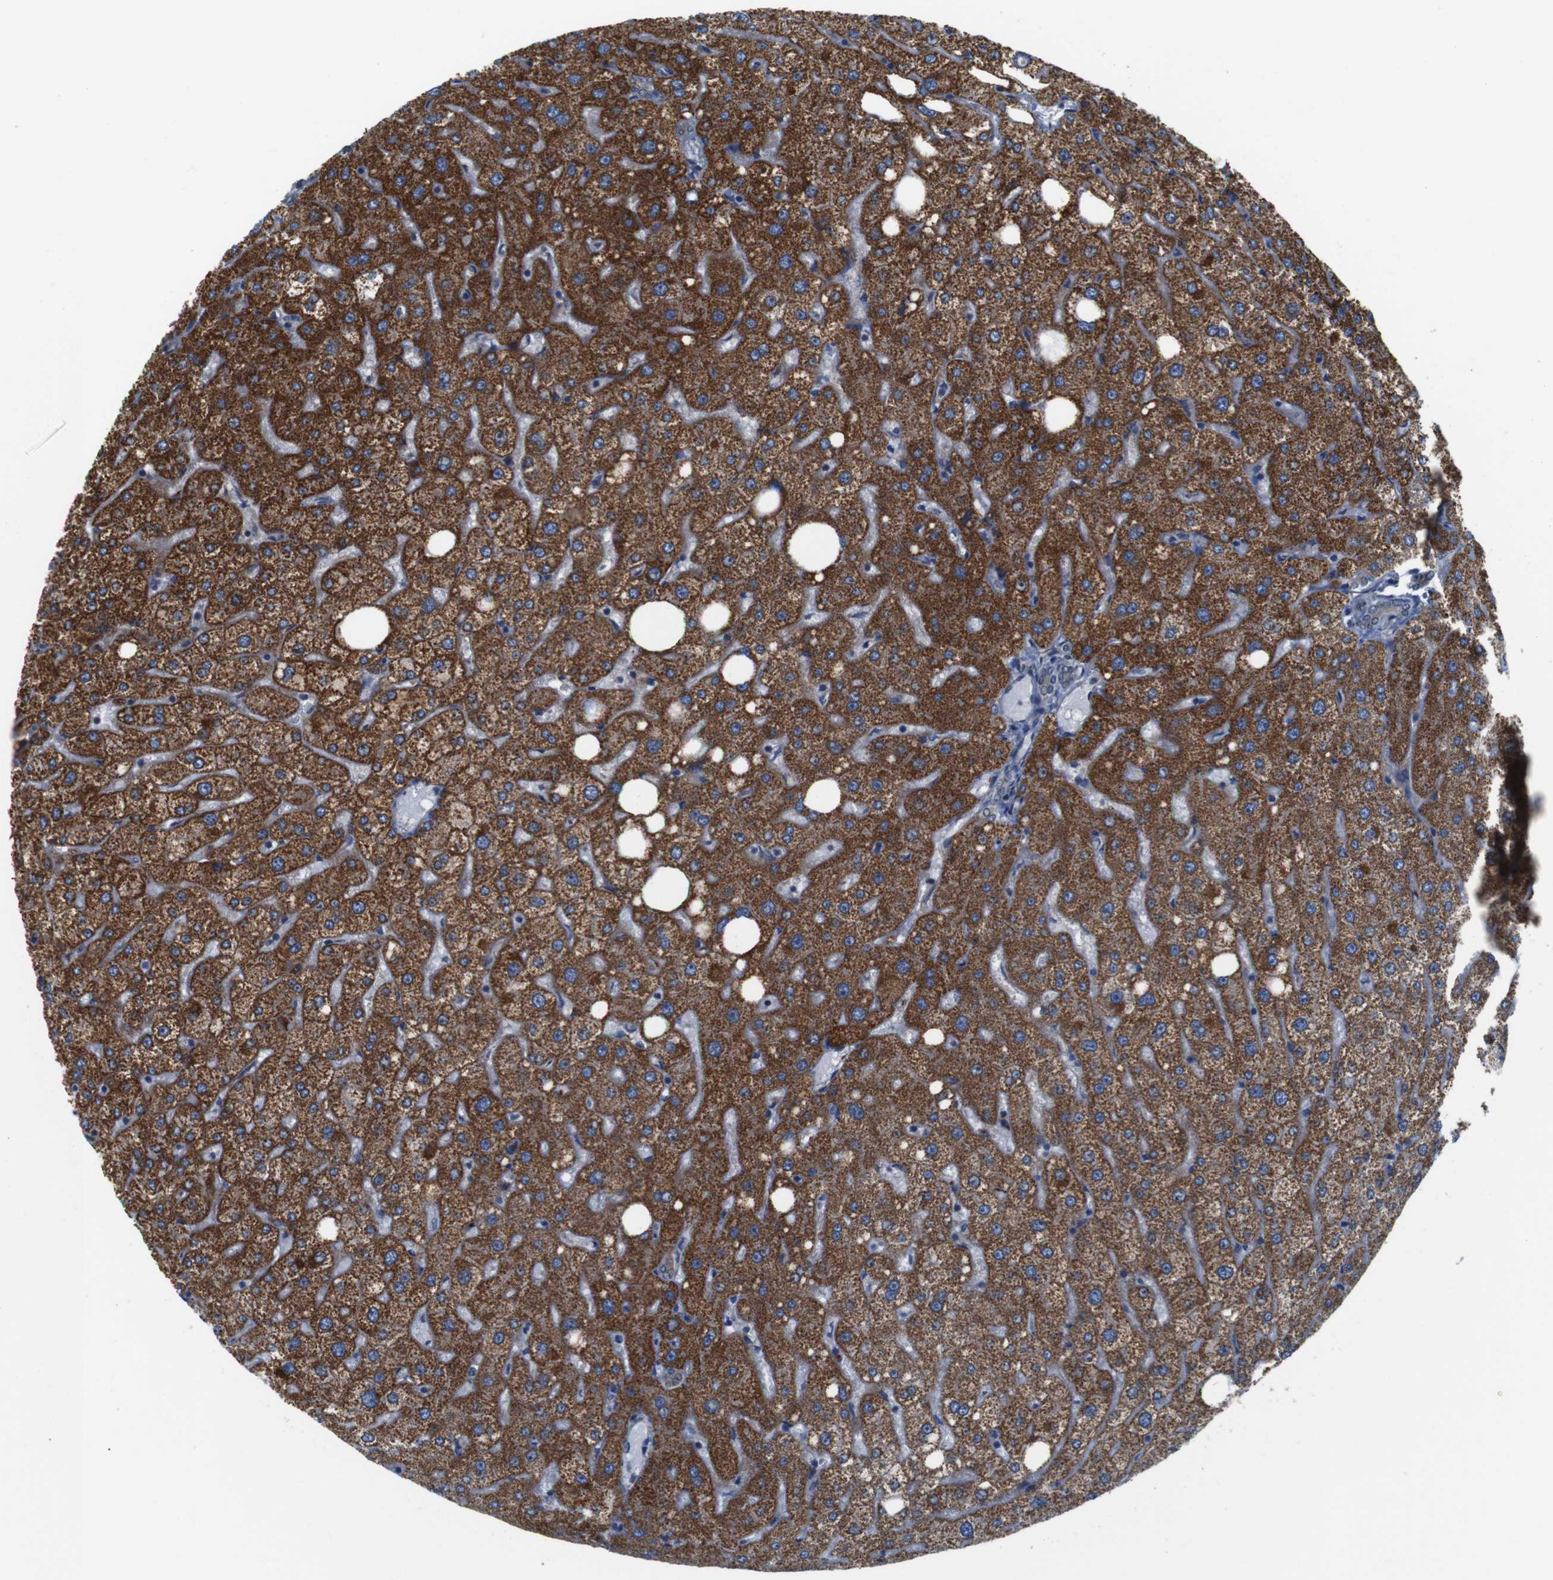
{"staining": {"intensity": "negative", "quantity": "none", "location": "none"}, "tissue": "liver", "cell_type": "Cholangiocytes", "image_type": "normal", "snomed": [{"axis": "morphology", "description": "Normal tissue, NOS"}, {"axis": "topography", "description": "Liver"}], "caption": "Immunohistochemical staining of normal human liver shows no significant positivity in cholangiocytes. (DAB (3,3'-diaminobenzidine) IHC, high magnification).", "gene": "GGT7", "patient": {"sex": "male", "age": 73}}